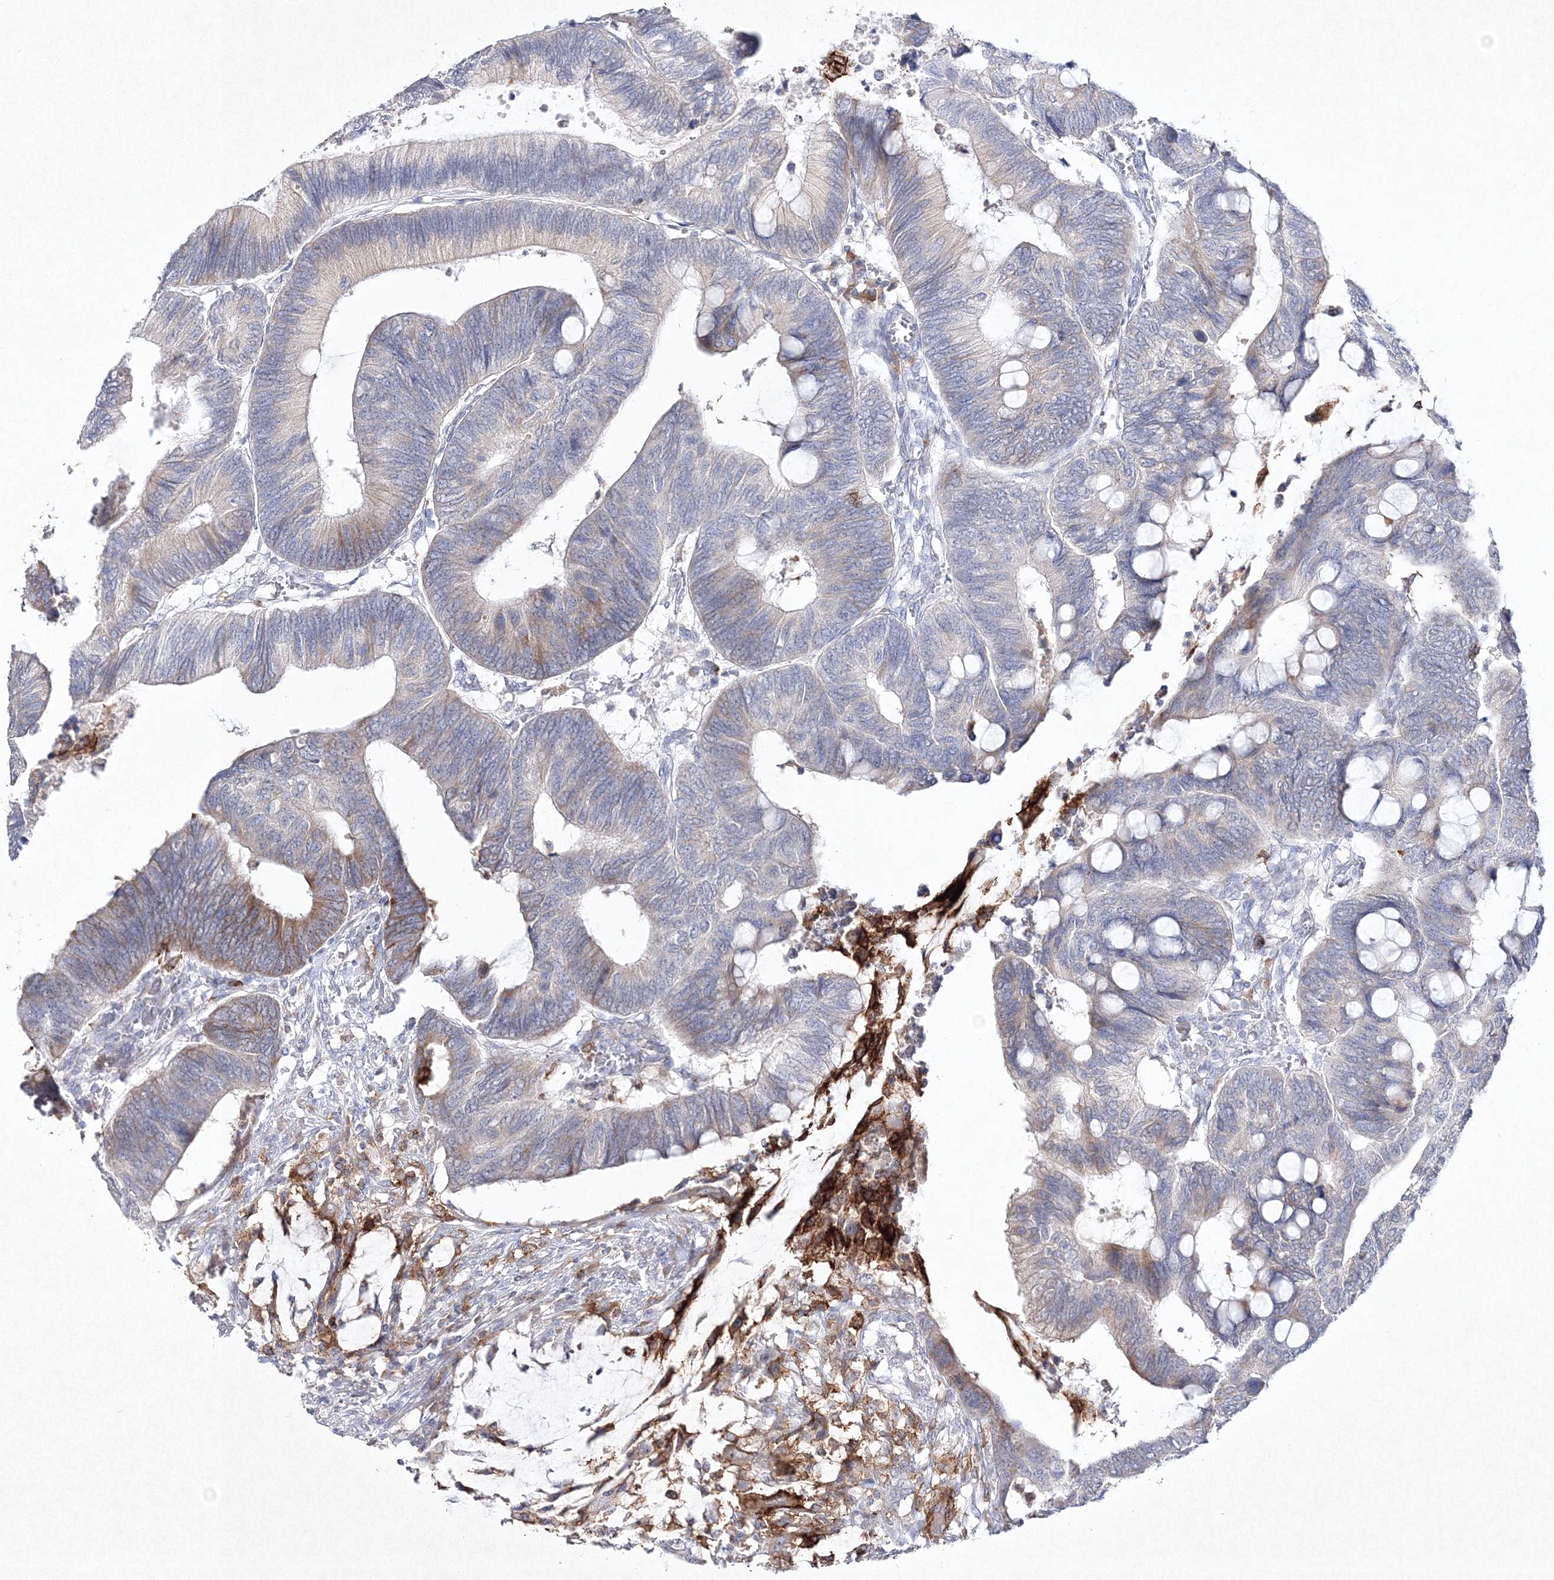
{"staining": {"intensity": "weak", "quantity": "<25%", "location": "cytoplasmic/membranous"}, "tissue": "colorectal cancer", "cell_type": "Tumor cells", "image_type": "cancer", "snomed": [{"axis": "morphology", "description": "Normal tissue, NOS"}, {"axis": "morphology", "description": "Adenocarcinoma, NOS"}, {"axis": "topography", "description": "Rectum"}, {"axis": "topography", "description": "Peripheral nerve tissue"}], "caption": "This is a histopathology image of immunohistochemistry (IHC) staining of adenocarcinoma (colorectal), which shows no expression in tumor cells.", "gene": "HCST", "patient": {"sex": "male", "age": 92}}